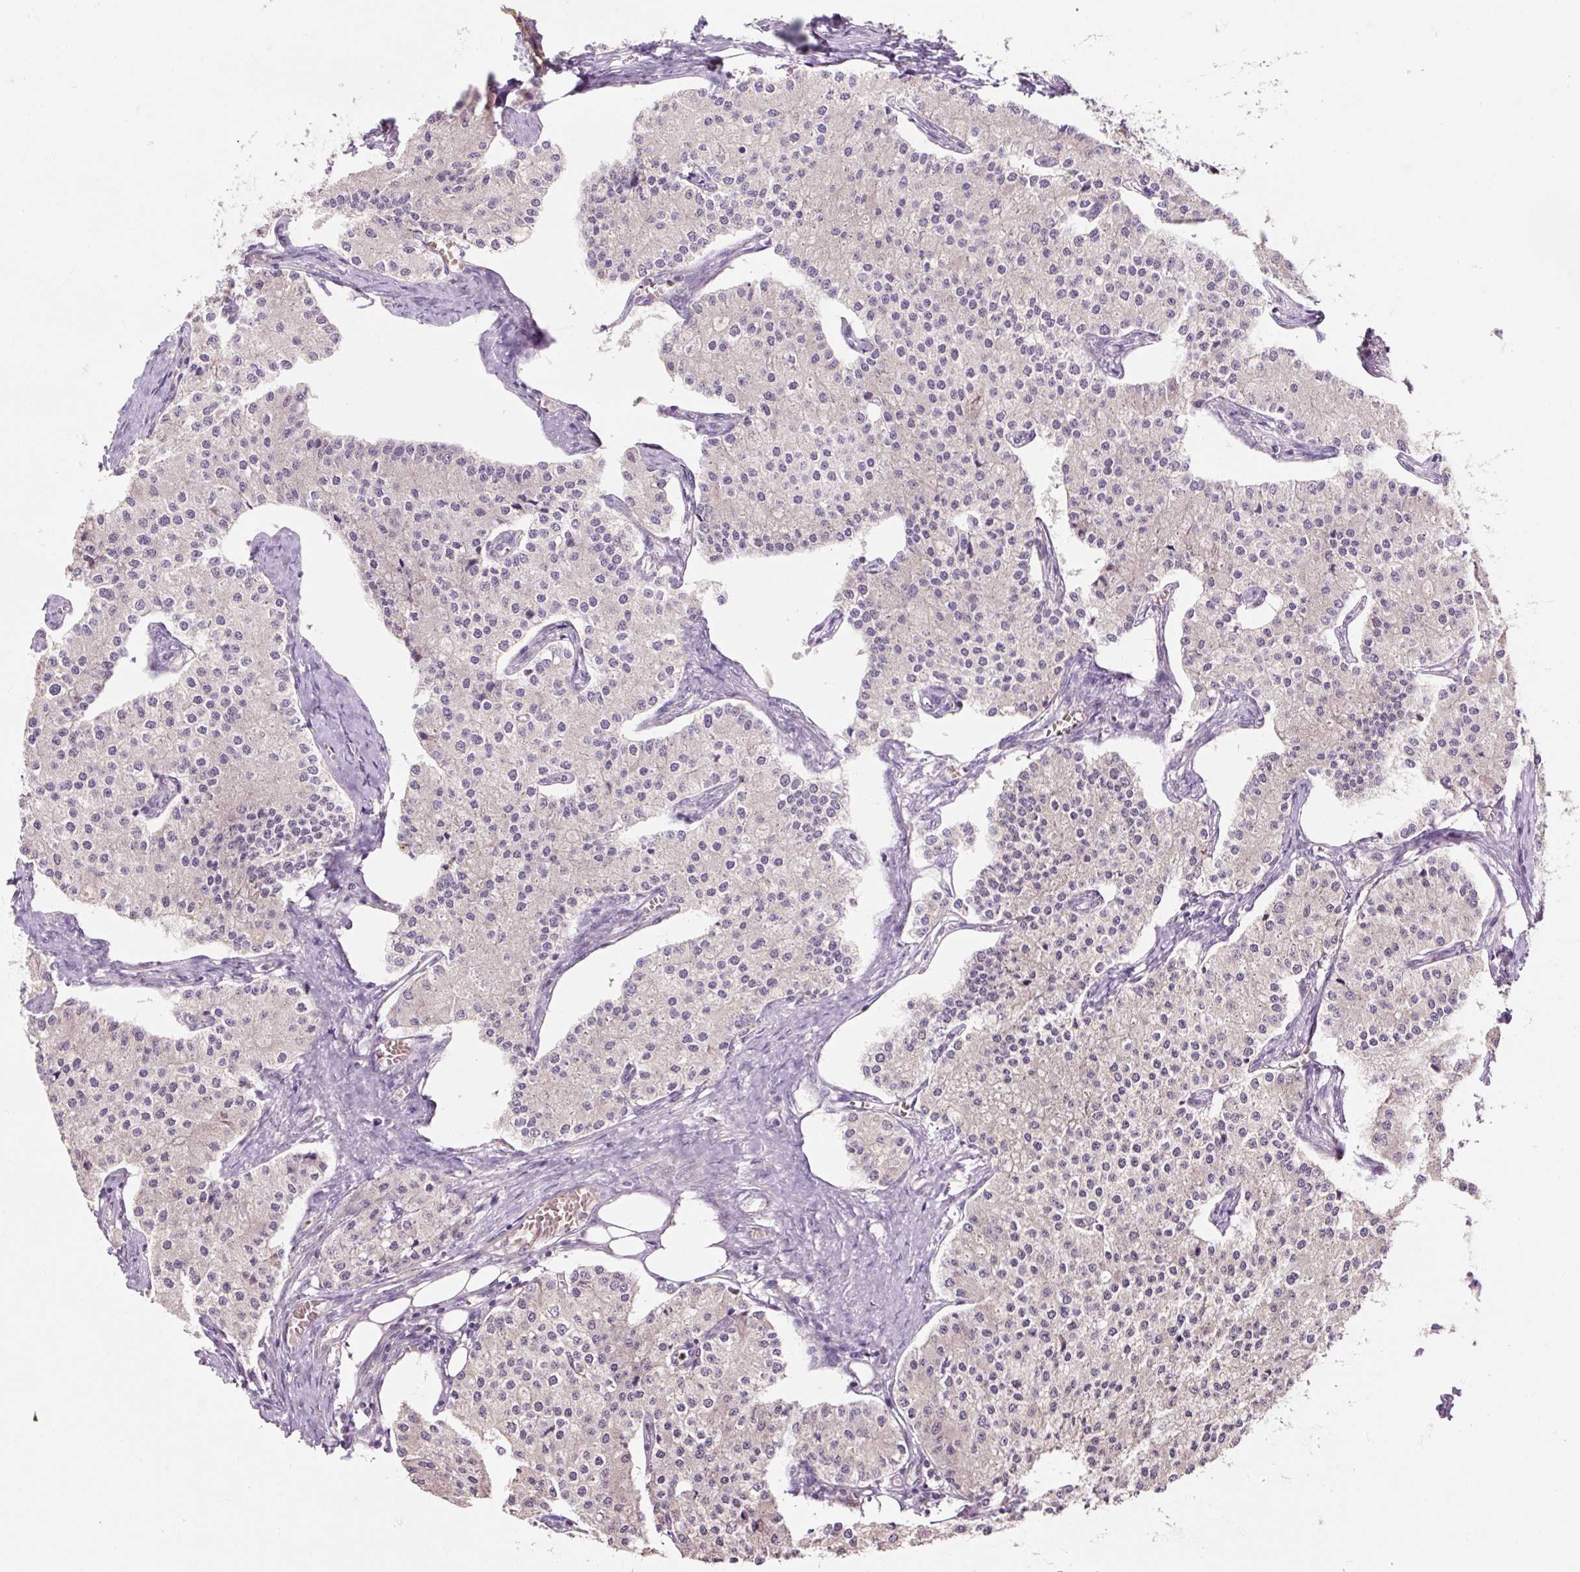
{"staining": {"intensity": "negative", "quantity": "none", "location": "none"}, "tissue": "carcinoid", "cell_type": "Tumor cells", "image_type": "cancer", "snomed": [{"axis": "morphology", "description": "Carcinoid, malignant, NOS"}, {"axis": "topography", "description": "Colon"}], "caption": "Photomicrograph shows no protein expression in tumor cells of carcinoid tissue.", "gene": "MMS19", "patient": {"sex": "female", "age": 52}}